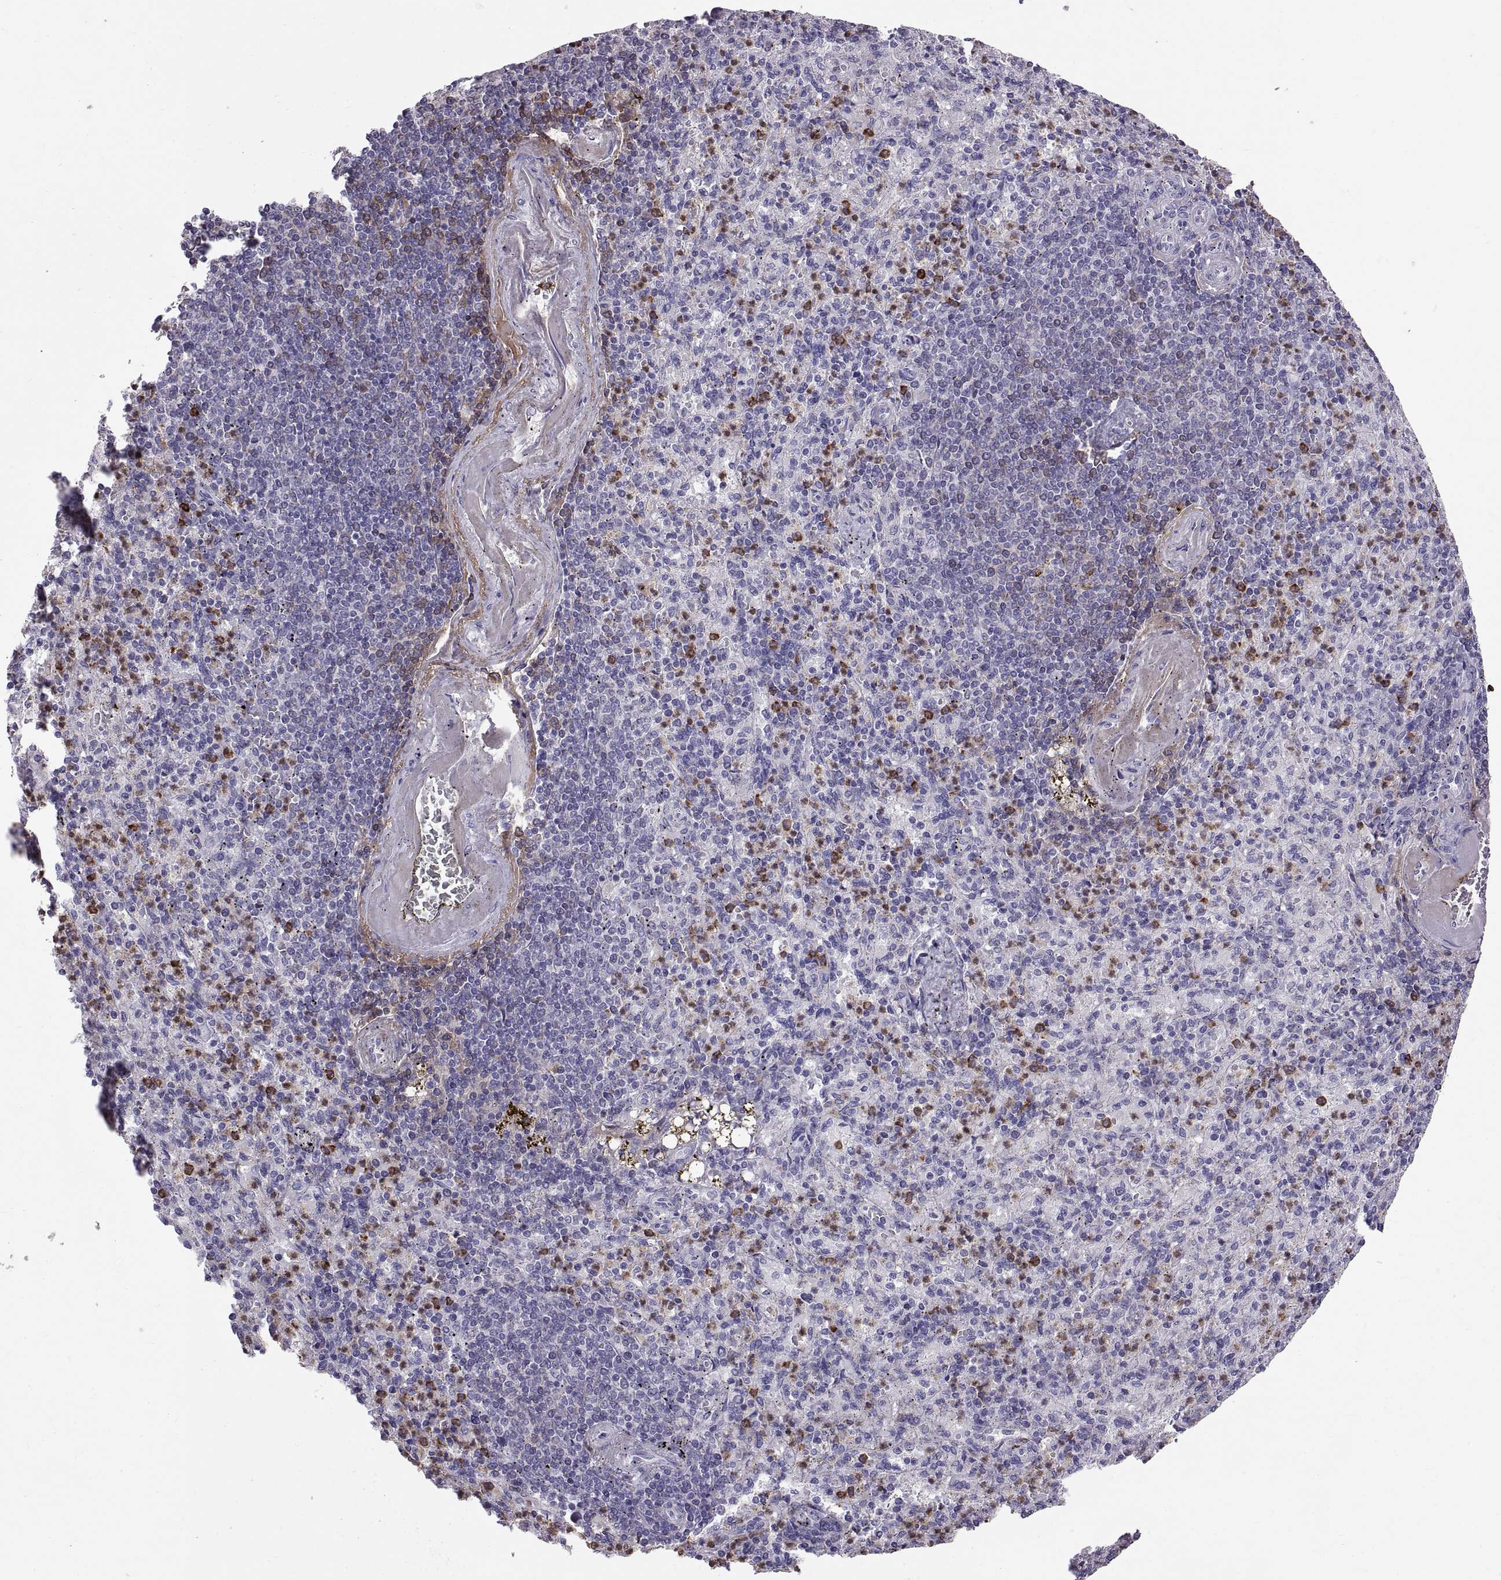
{"staining": {"intensity": "strong", "quantity": "<25%", "location": "cytoplasmic/membranous"}, "tissue": "spleen", "cell_type": "Cells in red pulp", "image_type": "normal", "snomed": [{"axis": "morphology", "description": "Normal tissue, NOS"}, {"axis": "topography", "description": "Spleen"}], "caption": "The histopathology image demonstrates a brown stain indicating the presence of a protein in the cytoplasmic/membranous of cells in red pulp in spleen. Nuclei are stained in blue.", "gene": "EMILIN2", "patient": {"sex": "female", "age": 74}}